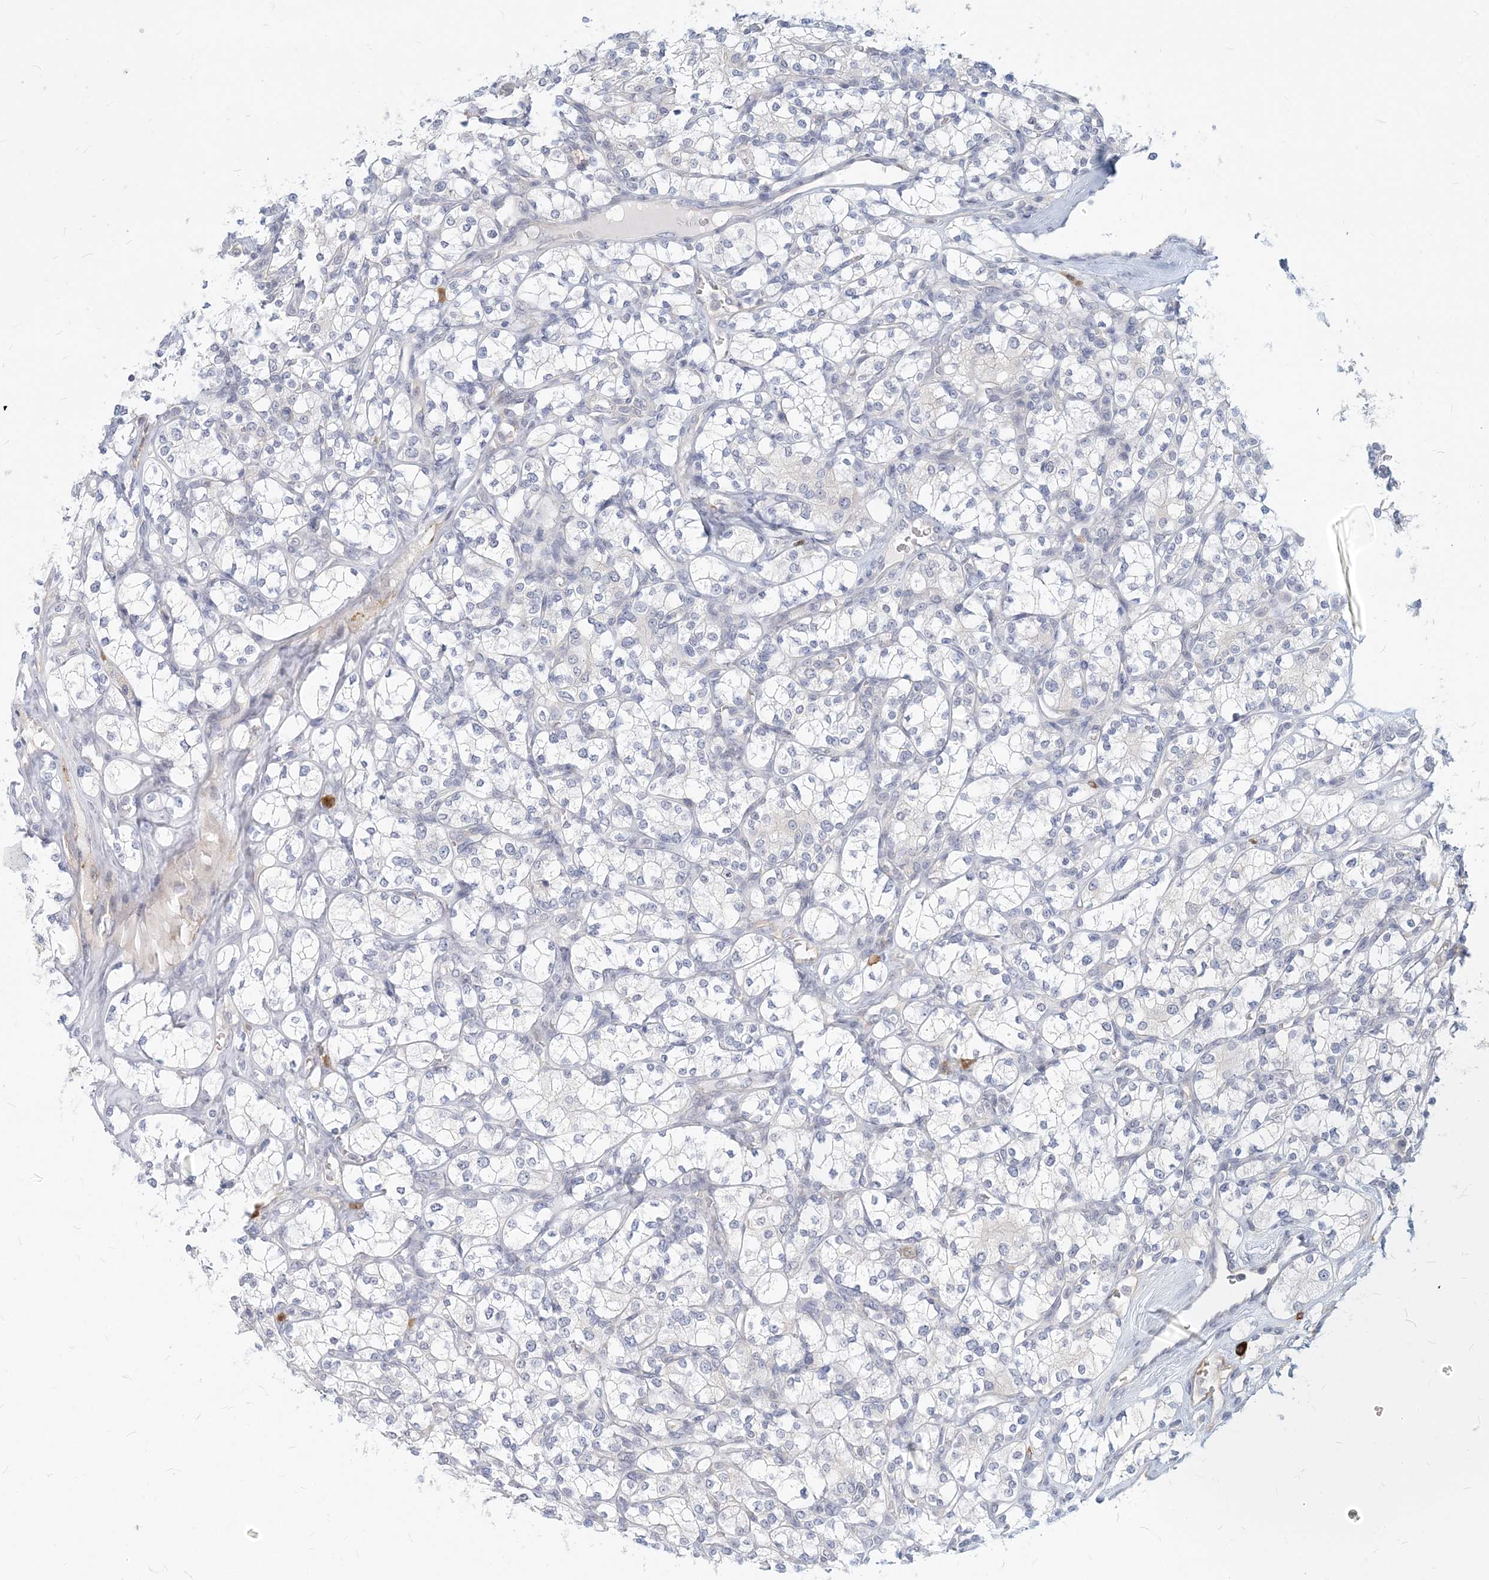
{"staining": {"intensity": "negative", "quantity": "none", "location": "none"}, "tissue": "renal cancer", "cell_type": "Tumor cells", "image_type": "cancer", "snomed": [{"axis": "morphology", "description": "Adenocarcinoma, NOS"}, {"axis": "topography", "description": "Kidney"}], "caption": "Immunohistochemical staining of human adenocarcinoma (renal) demonstrates no significant expression in tumor cells. The staining was performed using DAB (3,3'-diaminobenzidine) to visualize the protein expression in brown, while the nuclei were stained in blue with hematoxylin (Magnification: 20x).", "gene": "GMPPA", "patient": {"sex": "male", "age": 77}}